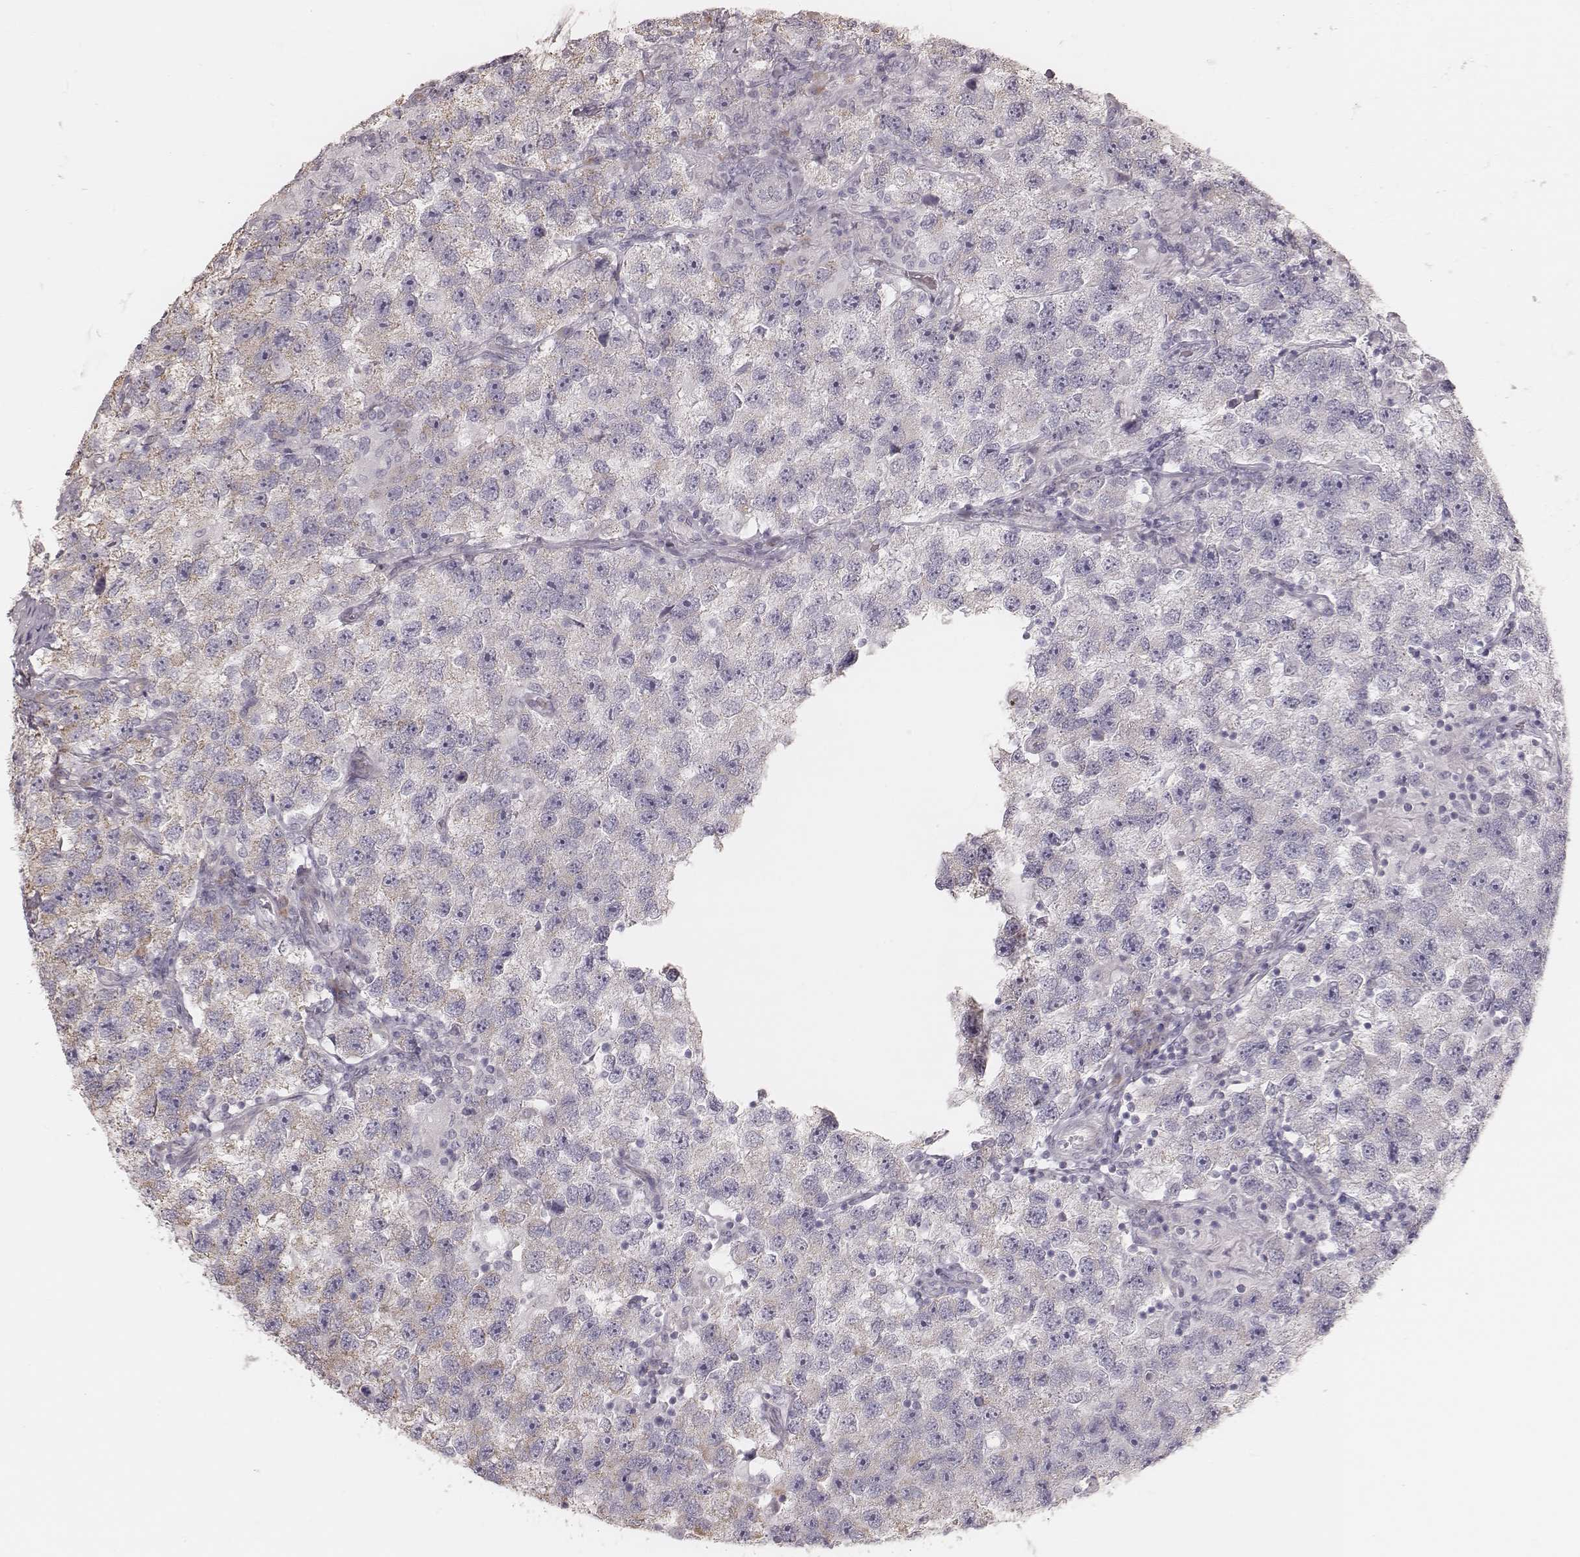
{"staining": {"intensity": "weak", "quantity": "25%-75%", "location": "cytoplasmic/membranous"}, "tissue": "testis cancer", "cell_type": "Tumor cells", "image_type": "cancer", "snomed": [{"axis": "morphology", "description": "Seminoma, NOS"}, {"axis": "topography", "description": "Testis"}], "caption": "Approximately 25%-75% of tumor cells in testis seminoma show weak cytoplasmic/membranous protein positivity as visualized by brown immunohistochemical staining.", "gene": "KIF5C", "patient": {"sex": "male", "age": 26}}